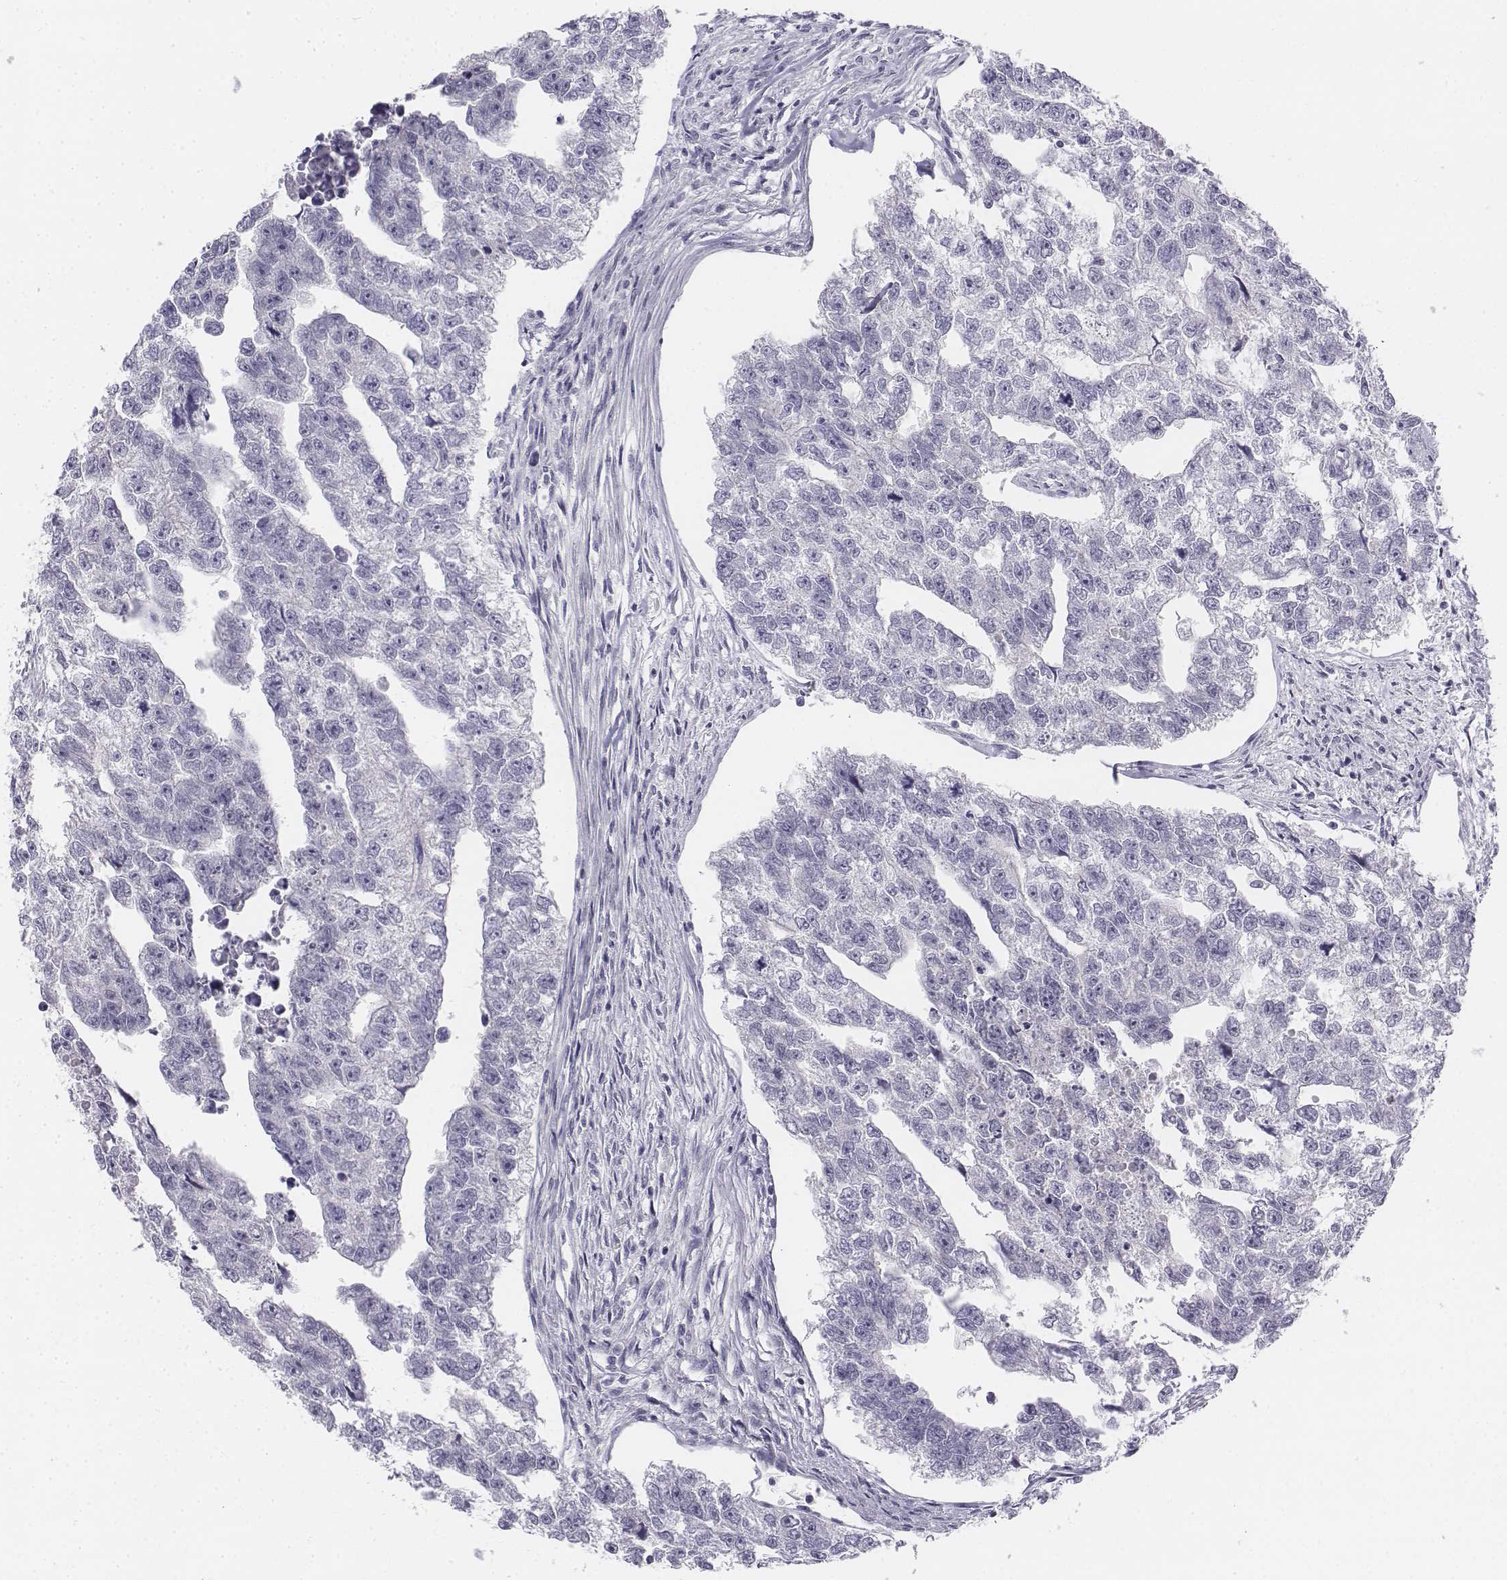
{"staining": {"intensity": "negative", "quantity": "none", "location": "none"}, "tissue": "testis cancer", "cell_type": "Tumor cells", "image_type": "cancer", "snomed": [{"axis": "morphology", "description": "Carcinoma, Embryonal, NOS"}, {"axis": "morphology", "description": "Teratoma, malignant, NOS"}, {"axis": "topography", "description": "Testis"}], "caption": "Tumor cells show no significant staining in testis cancer.", "gene": "UCN2", "patient": {"sex": "male", "age": 44}}